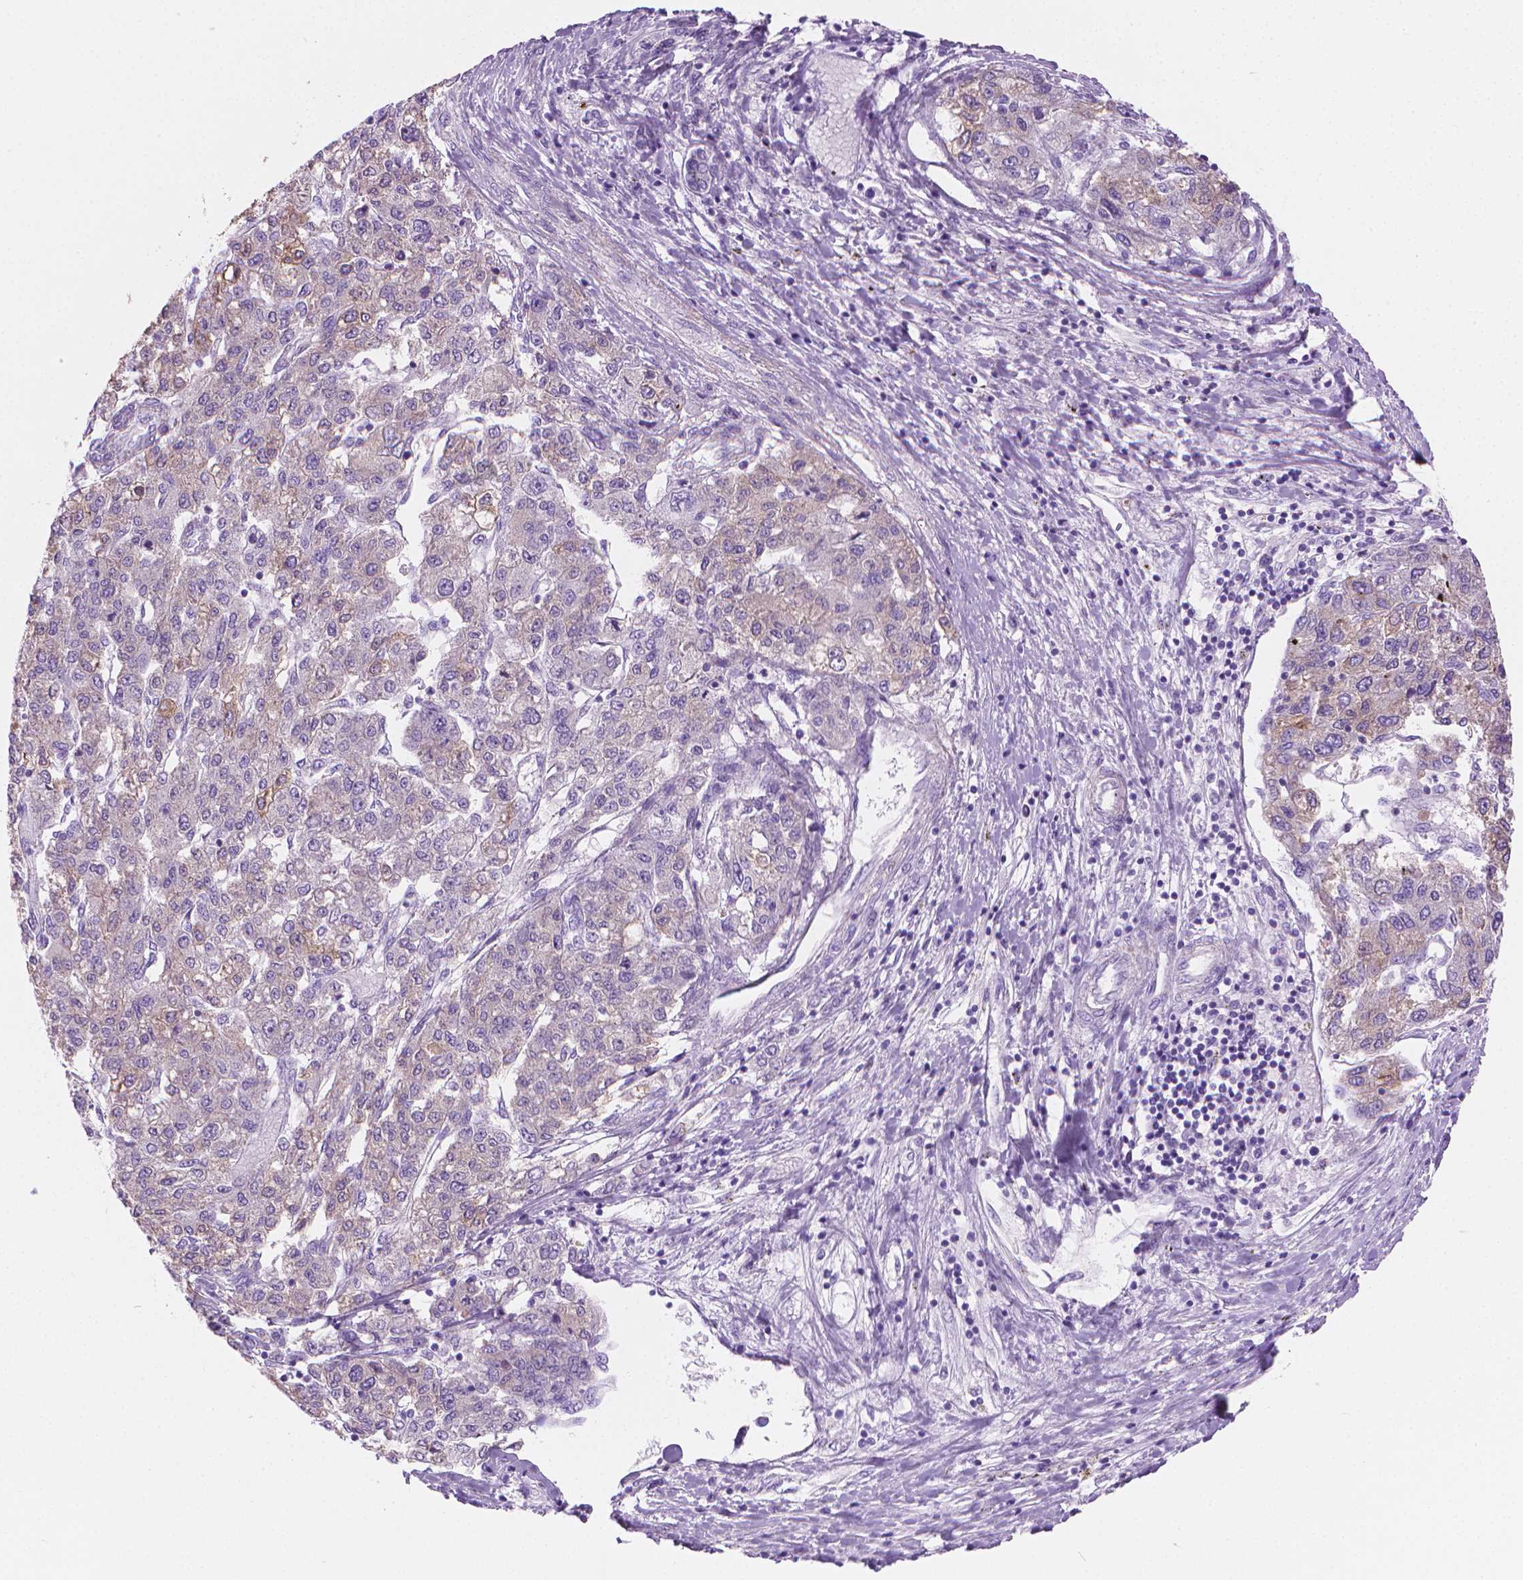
{"staining": {"intensity": "weak", "quantity": "25%-75%", "location": "cytoplasmic/membranous"}, "tissue": "liver cancer", "cell_type": "Tumor cells", "image_type": "cancer", "snomed": [{"axis": "morphology", "description": "Carcinoma, Hepatocellular, NOS"}, {"axis": "topography", "description": "Liver"}], "caption": "This micrograph reveals hepatocellular carcinoma (liver) stained with IHC to label a protein in brown. The cytoplasmic/membranous of tumor cells show weak positivity for the protein. Nuclei are counter-stained blue.", "gene": "FASN", "patient": {"sex": "male", "age": 56}}